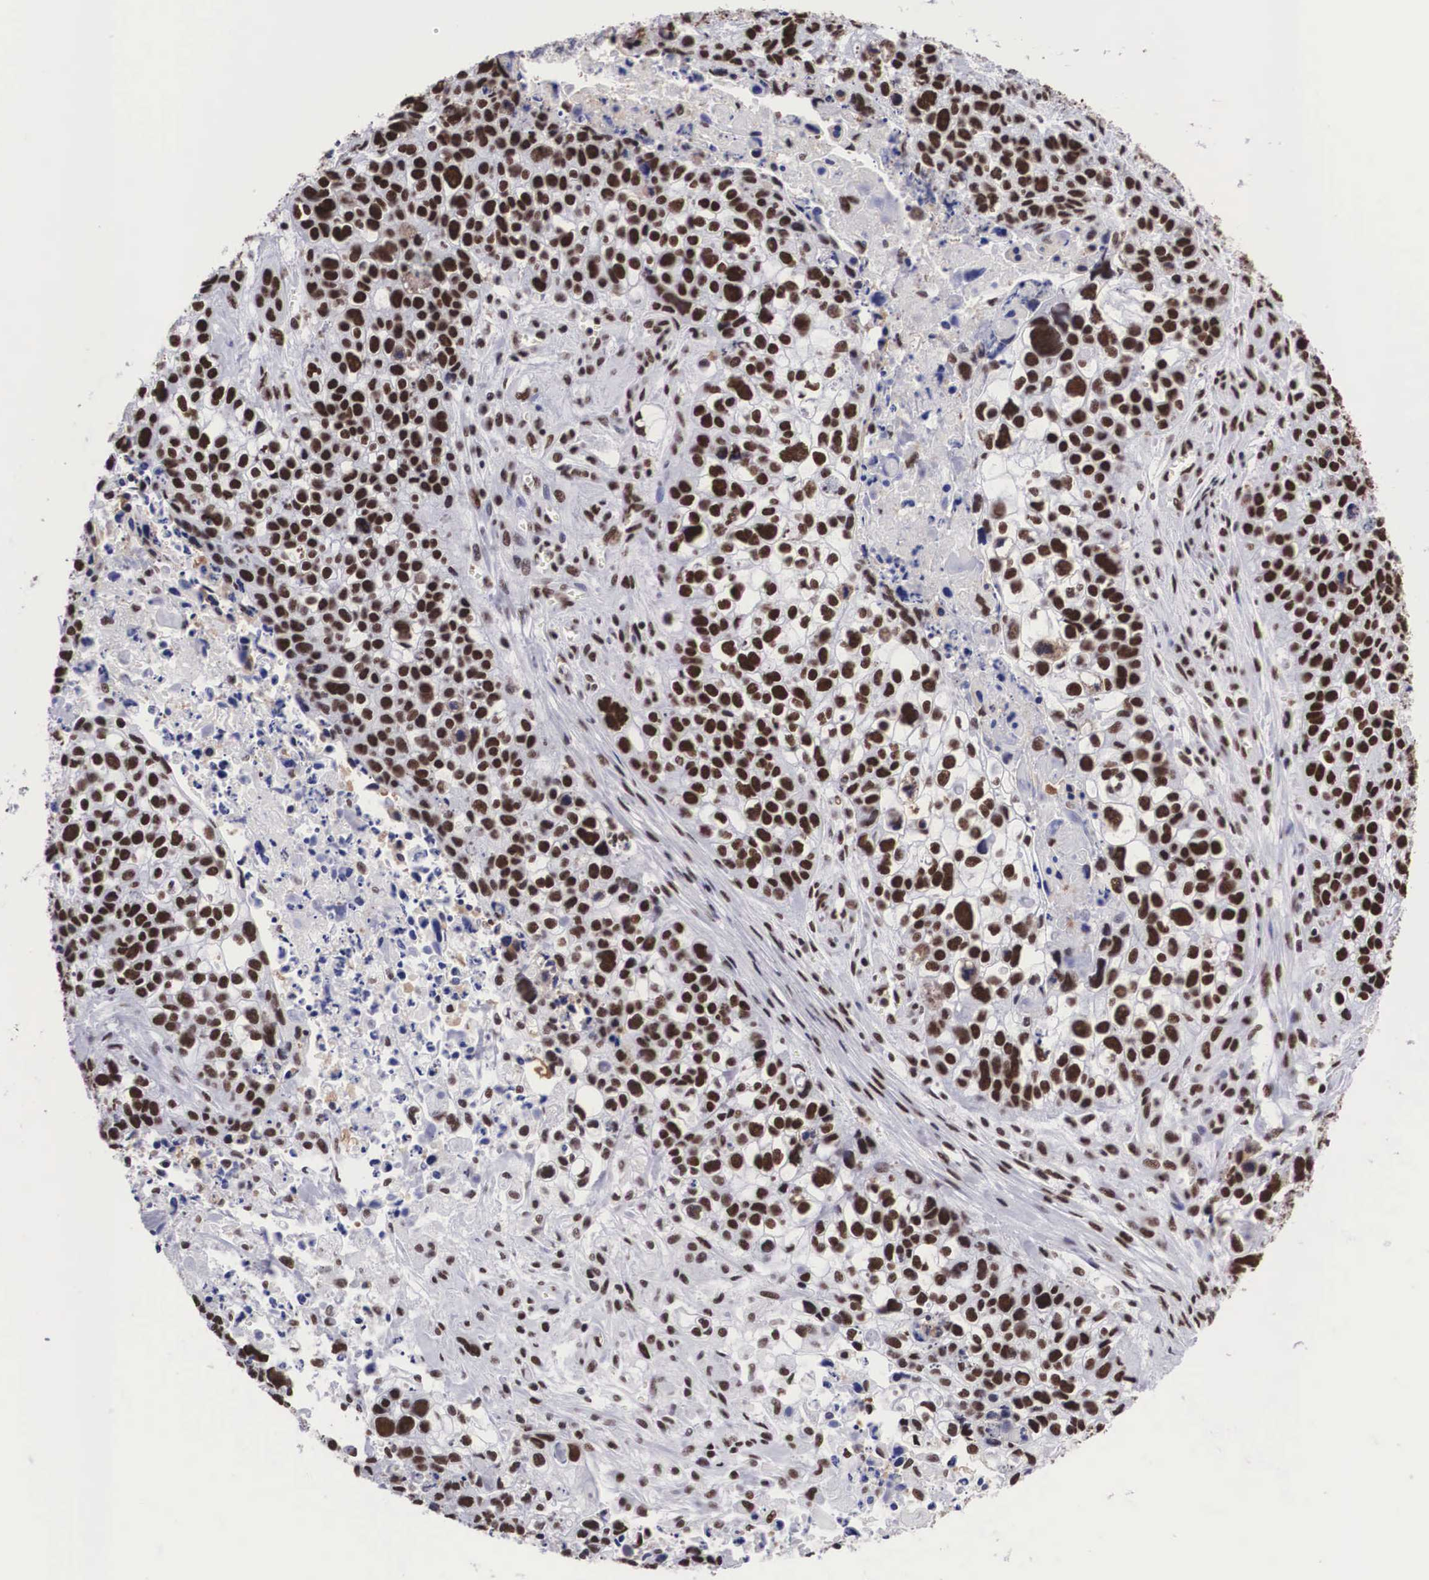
{"staining": {"intensity": "strong", "quantity": ">75%", "location": "nuclear"}, "tissue": "lung cancer", "cell_type": "Tumor cells", "image_type": "cancer", "snomed": [{"axis": "morphology", "description": "Squamous cell carcinoma, NOS"}, {"axis": "topography", "description": "Lymph node"}, {"axis": "topography", "description": "Lung"}], "caption": "About >75% of tumor cells in lung squamous cell carcinoma exhibit strong nuclear protein positivity as visualized by brown immunohistochemical staining.", "gene": "SF3A1", "patient": {"sex": "male", "age": 74}}